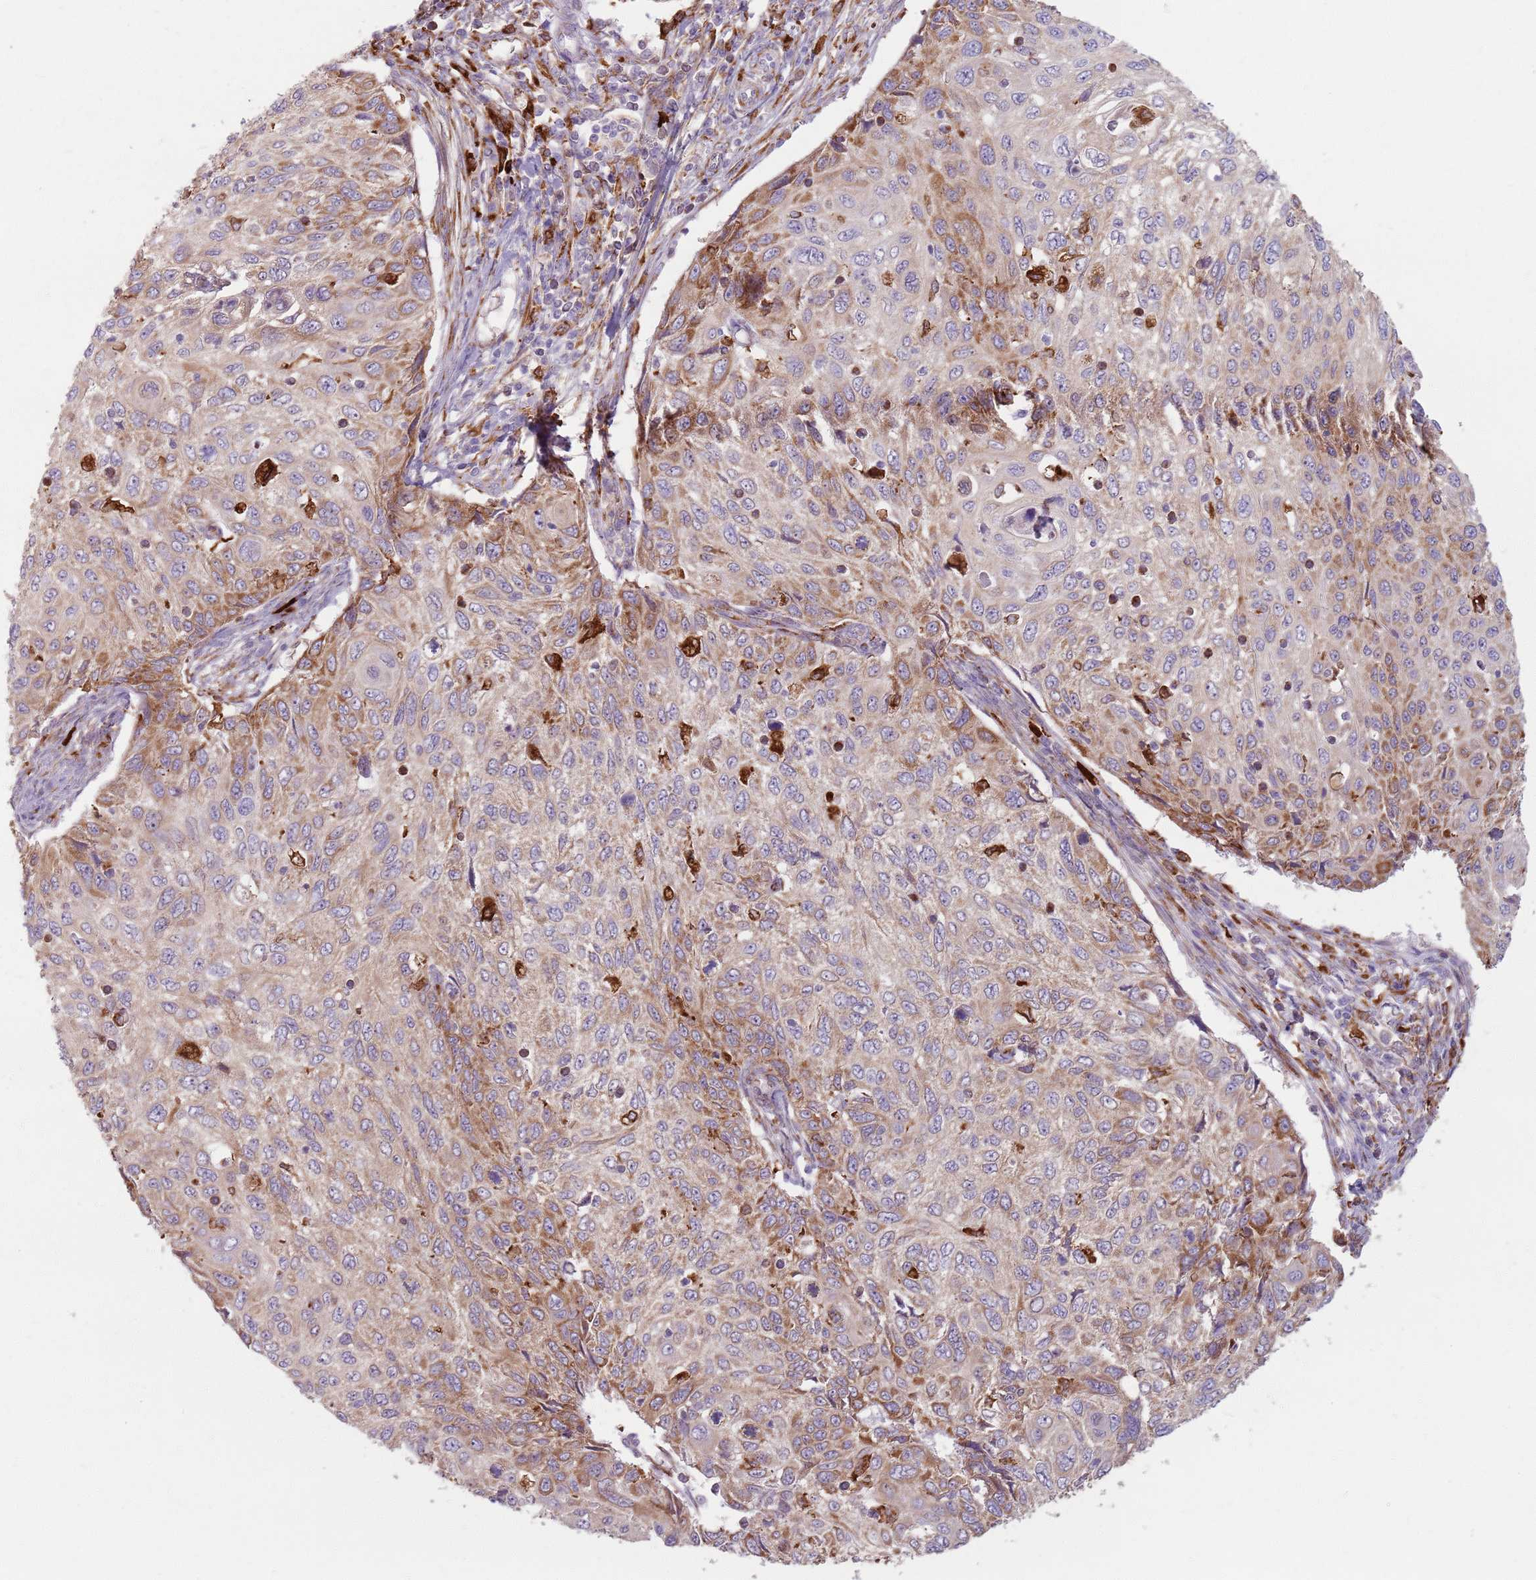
{"staining": {"intensity": "moderate", "quantity": "25%-75%", "location": "cytoplasmic/membranous"}, "tissue": "cervical cancer", "cell_type": "Tumor cells", "image_type": "cancer", "snomed": [{"axis": "morphology", "description": "Squamous cell carcinoma, NOS"}, {"axis": "topography", "description": "Cervix"}], "caption": "Protein staining shows moderate cytoplasmic/membranous positivity in about 25%-75% of tumor cells in cervical cancer (squamous cell carcinoma). (IHC, brightfield microscopy, high magnification).", "gene": "COLGALT1", "patient": {"sex": "female", "age": 70}}